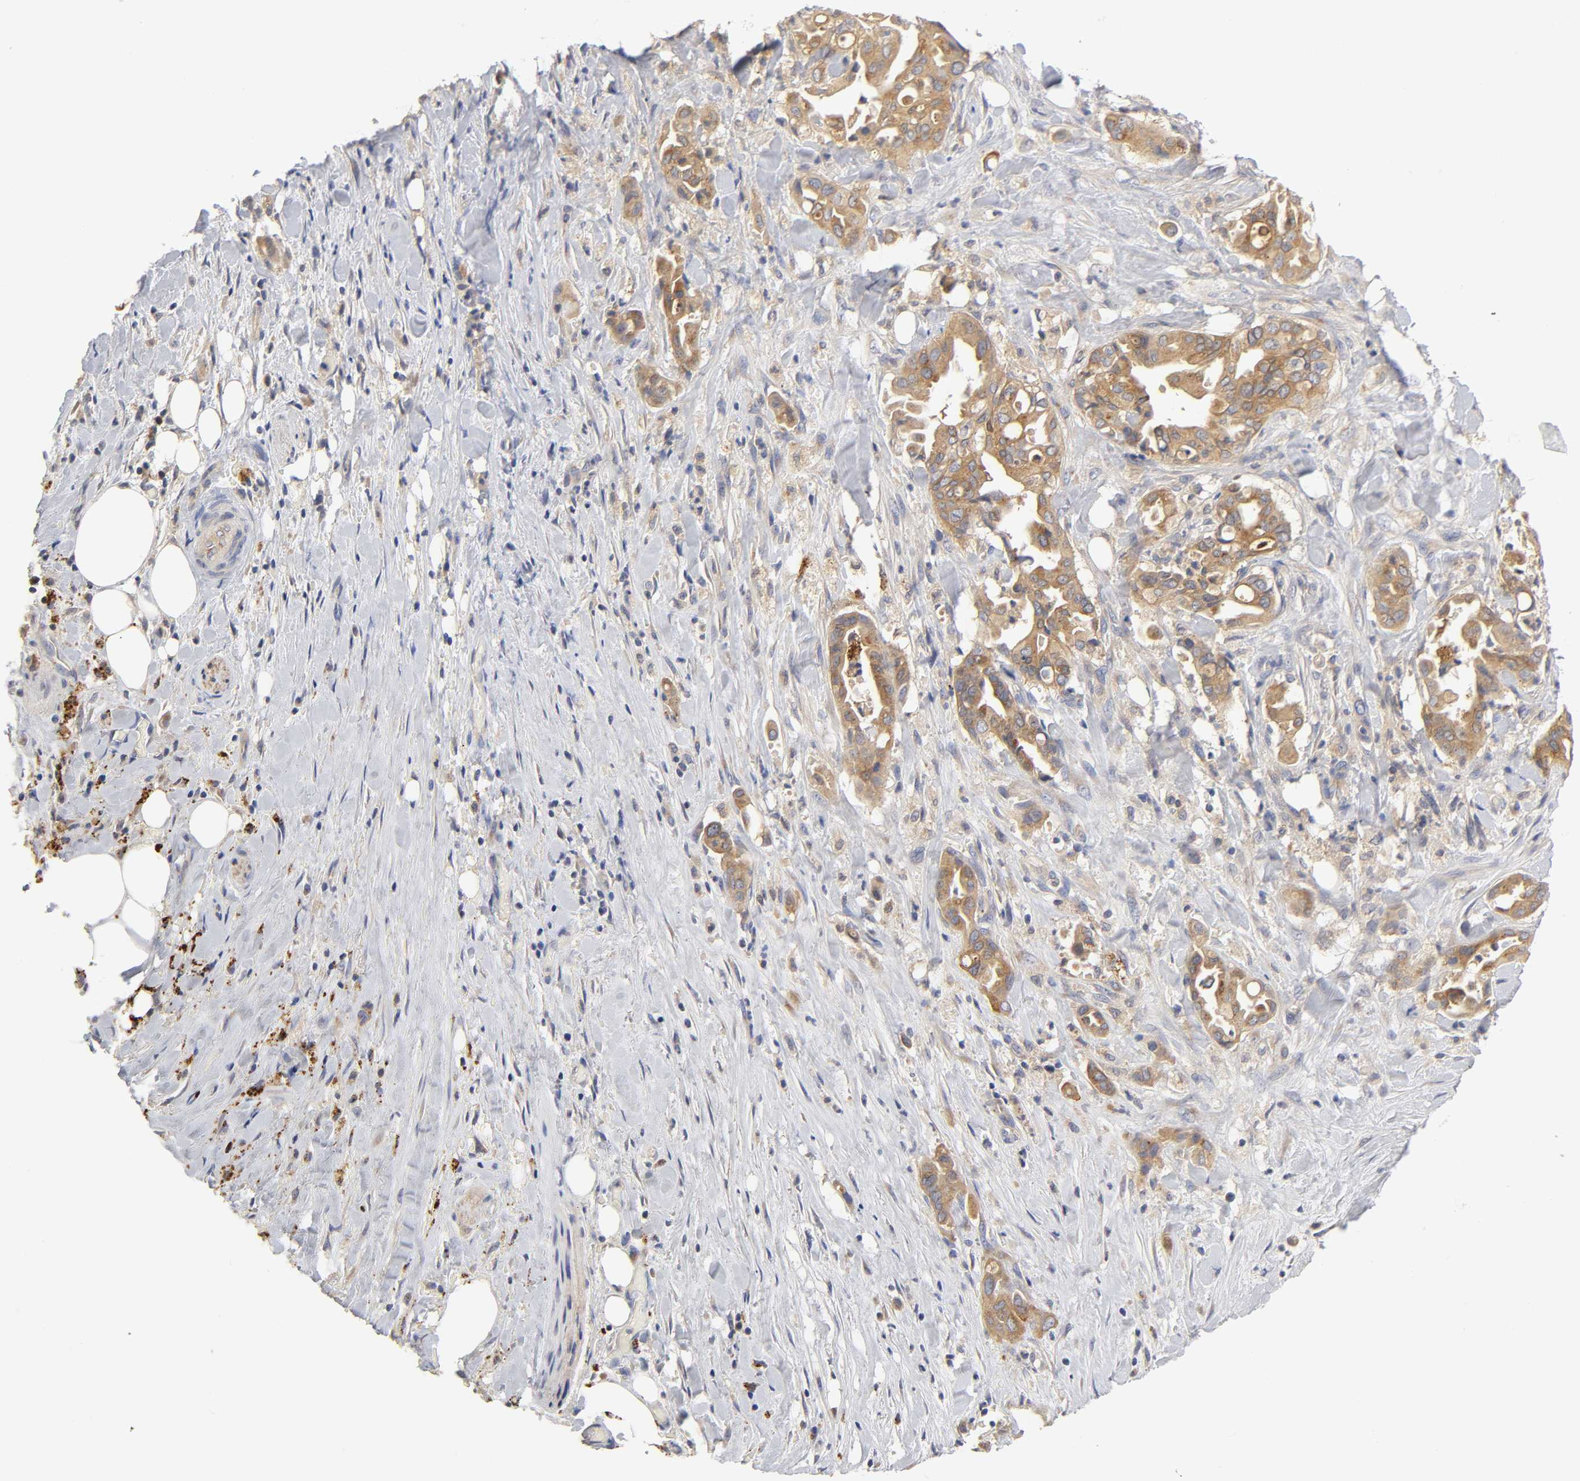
{"staining": {"intensity": "moderate", "quantity": ">75%", "location": "cytoplasmic/membranous"}, "tissue": "liver cancer", "cell_type": "Tumor cells", "image_type": "cancer", "snomed": [{"axis": "morphology", "description": "Cholangiocarcinoma"}, {"axis": "topography", "description": "Liver"}], "caption": "Tumor cells reveal moderate cytoplasmic/membranous staining in about >75% of cells in liver cancer (cholangiocarcinoma).", "gene": "C17orf75", "patient": {"sex": "female", "age": 68}}